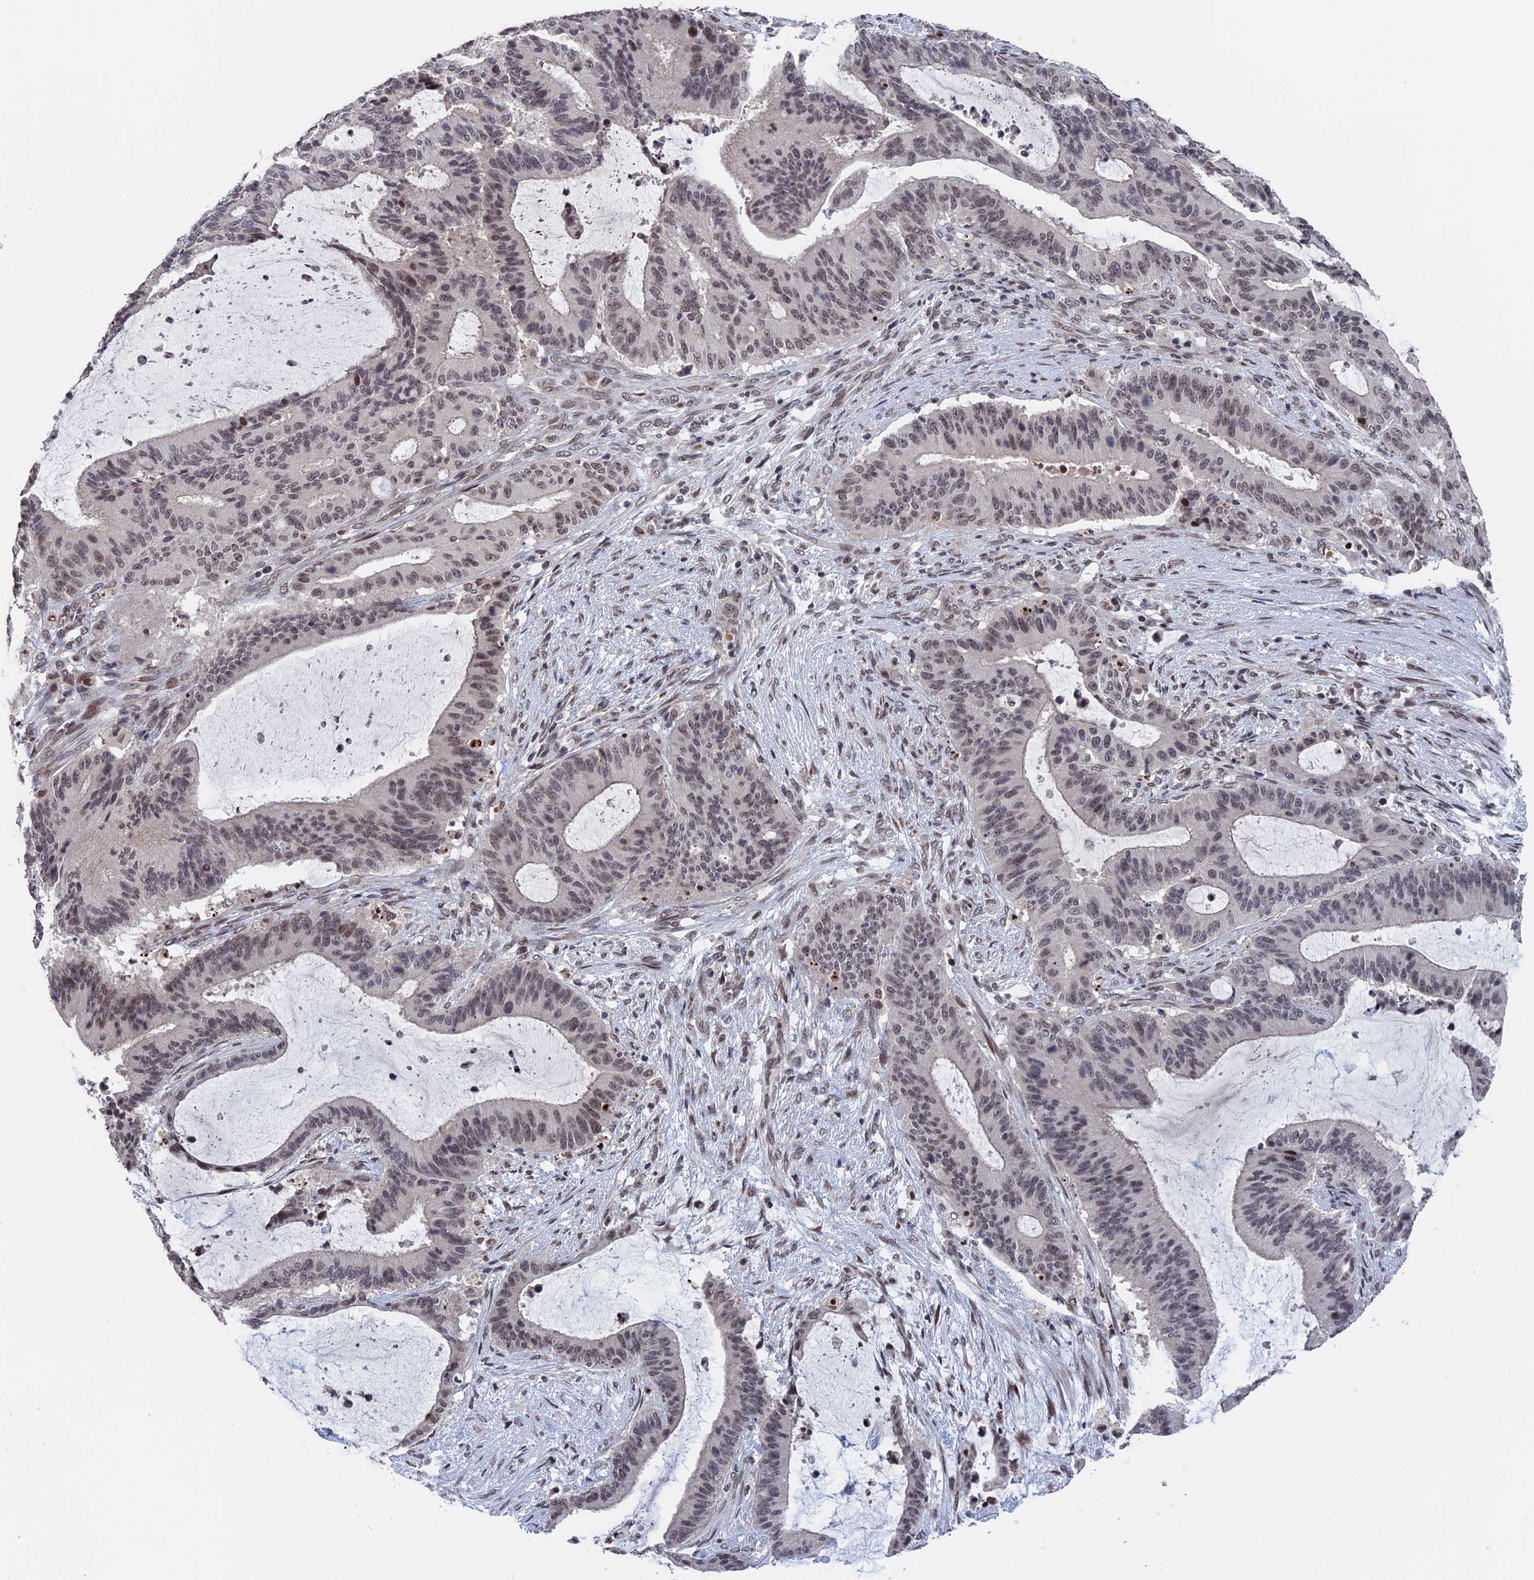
{"staining": {"intensity": "weak", "quantity": "25%-75%", "location": "nuclear"}, "tissue": "liver cancer", "cell_type": "Tumor cells", "image_type": "cancer", "snomed": [{"axis": "morphology", "description": "Normal tissue, NOS"}, {"axis": "morphology", "description": "Cholangiocarcinoma"}, {"axis": "topography", "description": "Liver"}, {"axis": "topography", "description": "Peripheral nerve tissue"}], "caption": "Immunohistochemical staining of liver cancer (cholangiocarcinoma) reveals weak nuclear protein expression in about 25%-75% of tumor cells.", "gene": "NR2C2AP", "patient": {"sex": "female", "age": 73}}